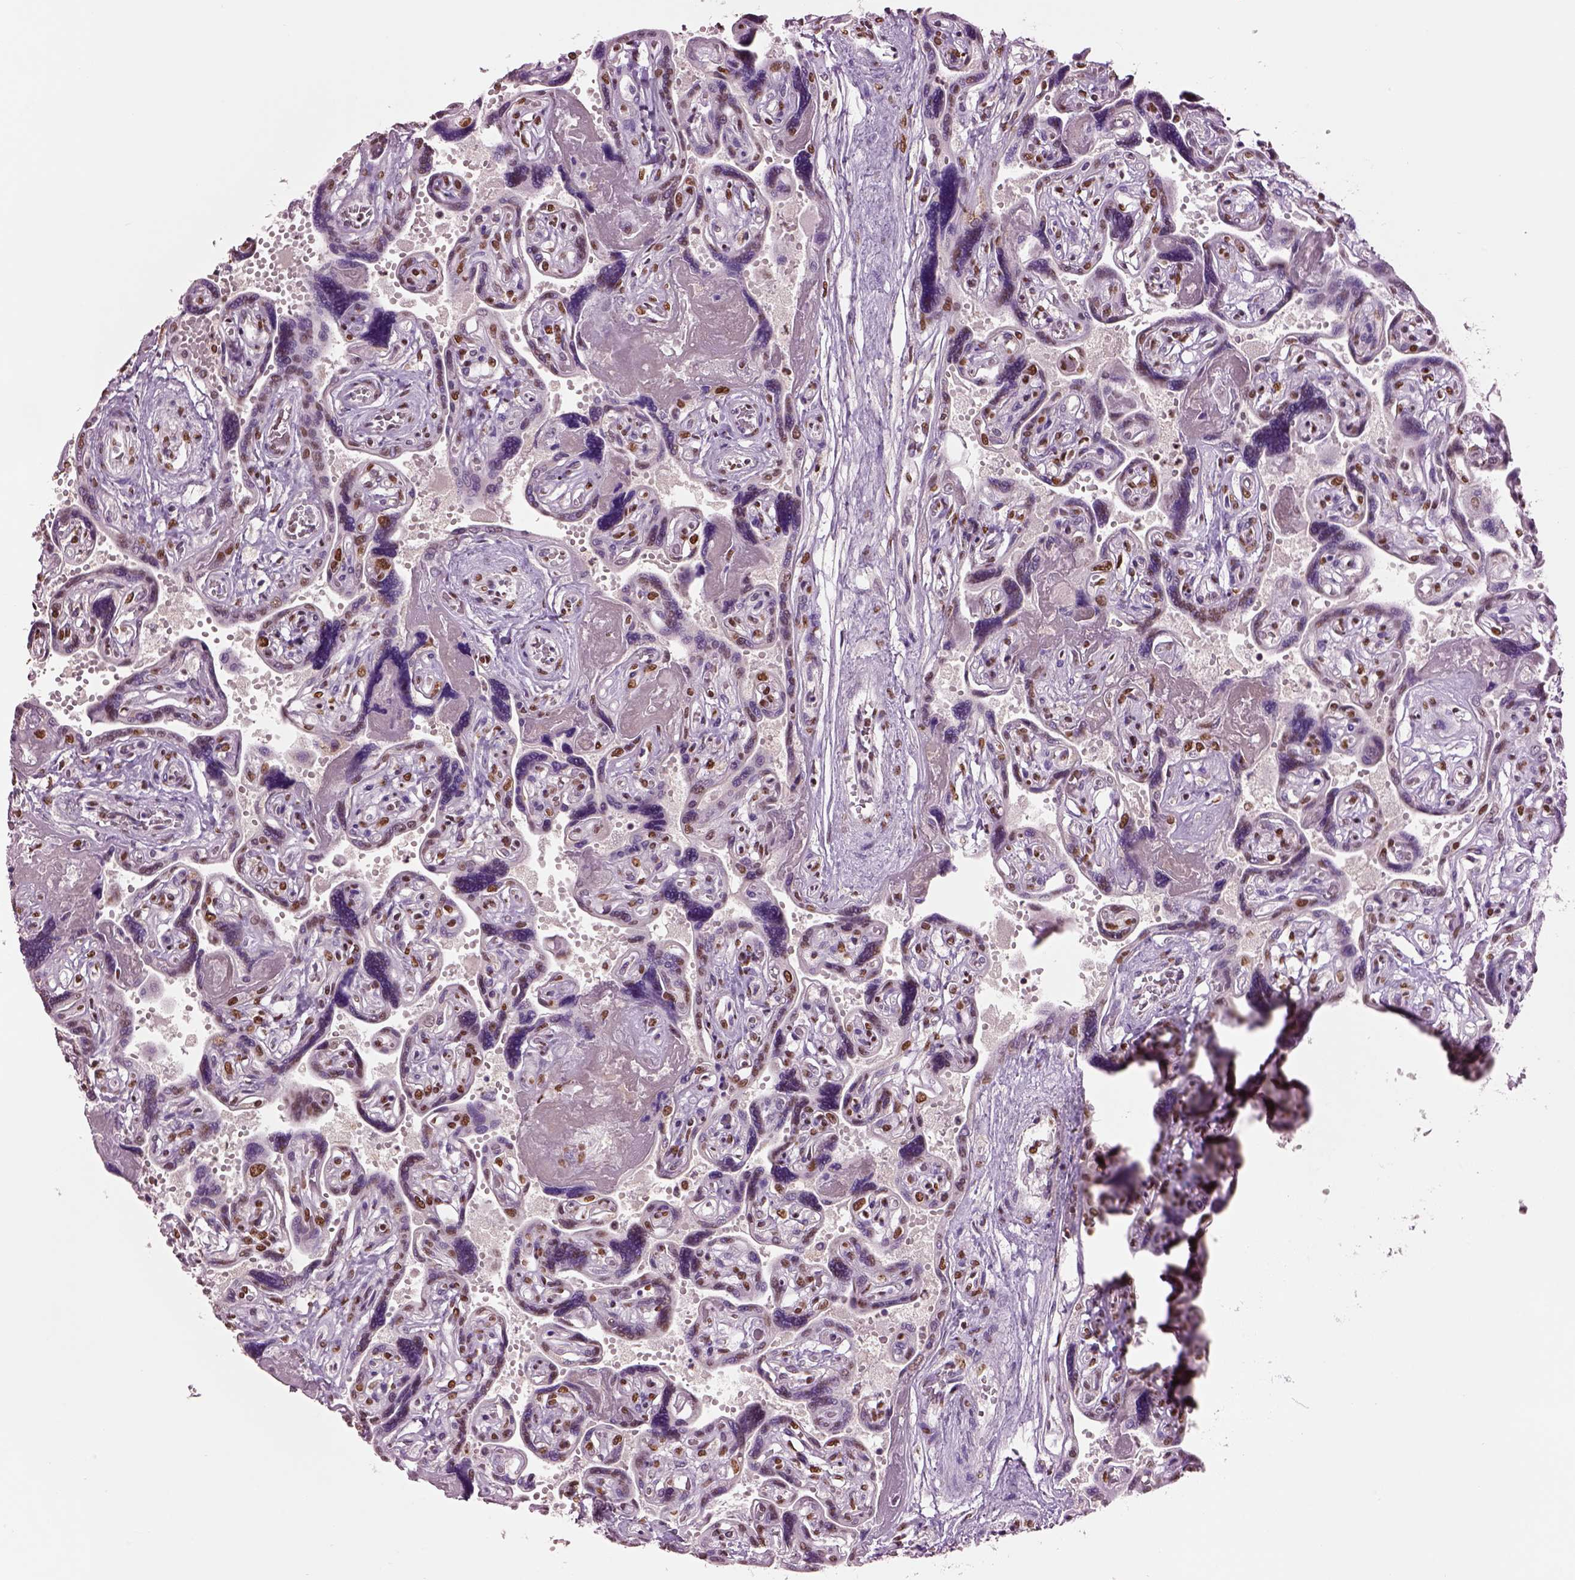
{"staining": {"intensity": "strong", "quantity": ">75%", "location": "nuclear"}, "tissue": "placenta", "cell_type": "Decidual cells", "image_type": "normal", "snomed": [{"axis": "morphology", "description": "Normal tissue, NOS"}, {"axis": "topography", "description": "Placenta"}], "caption": "Decidual cells exhibit strong nuclear positivity in about >75% of cells in benign placenta.", "gene": "DDX3X", "patient": {"sex": "female", "age": 32}}